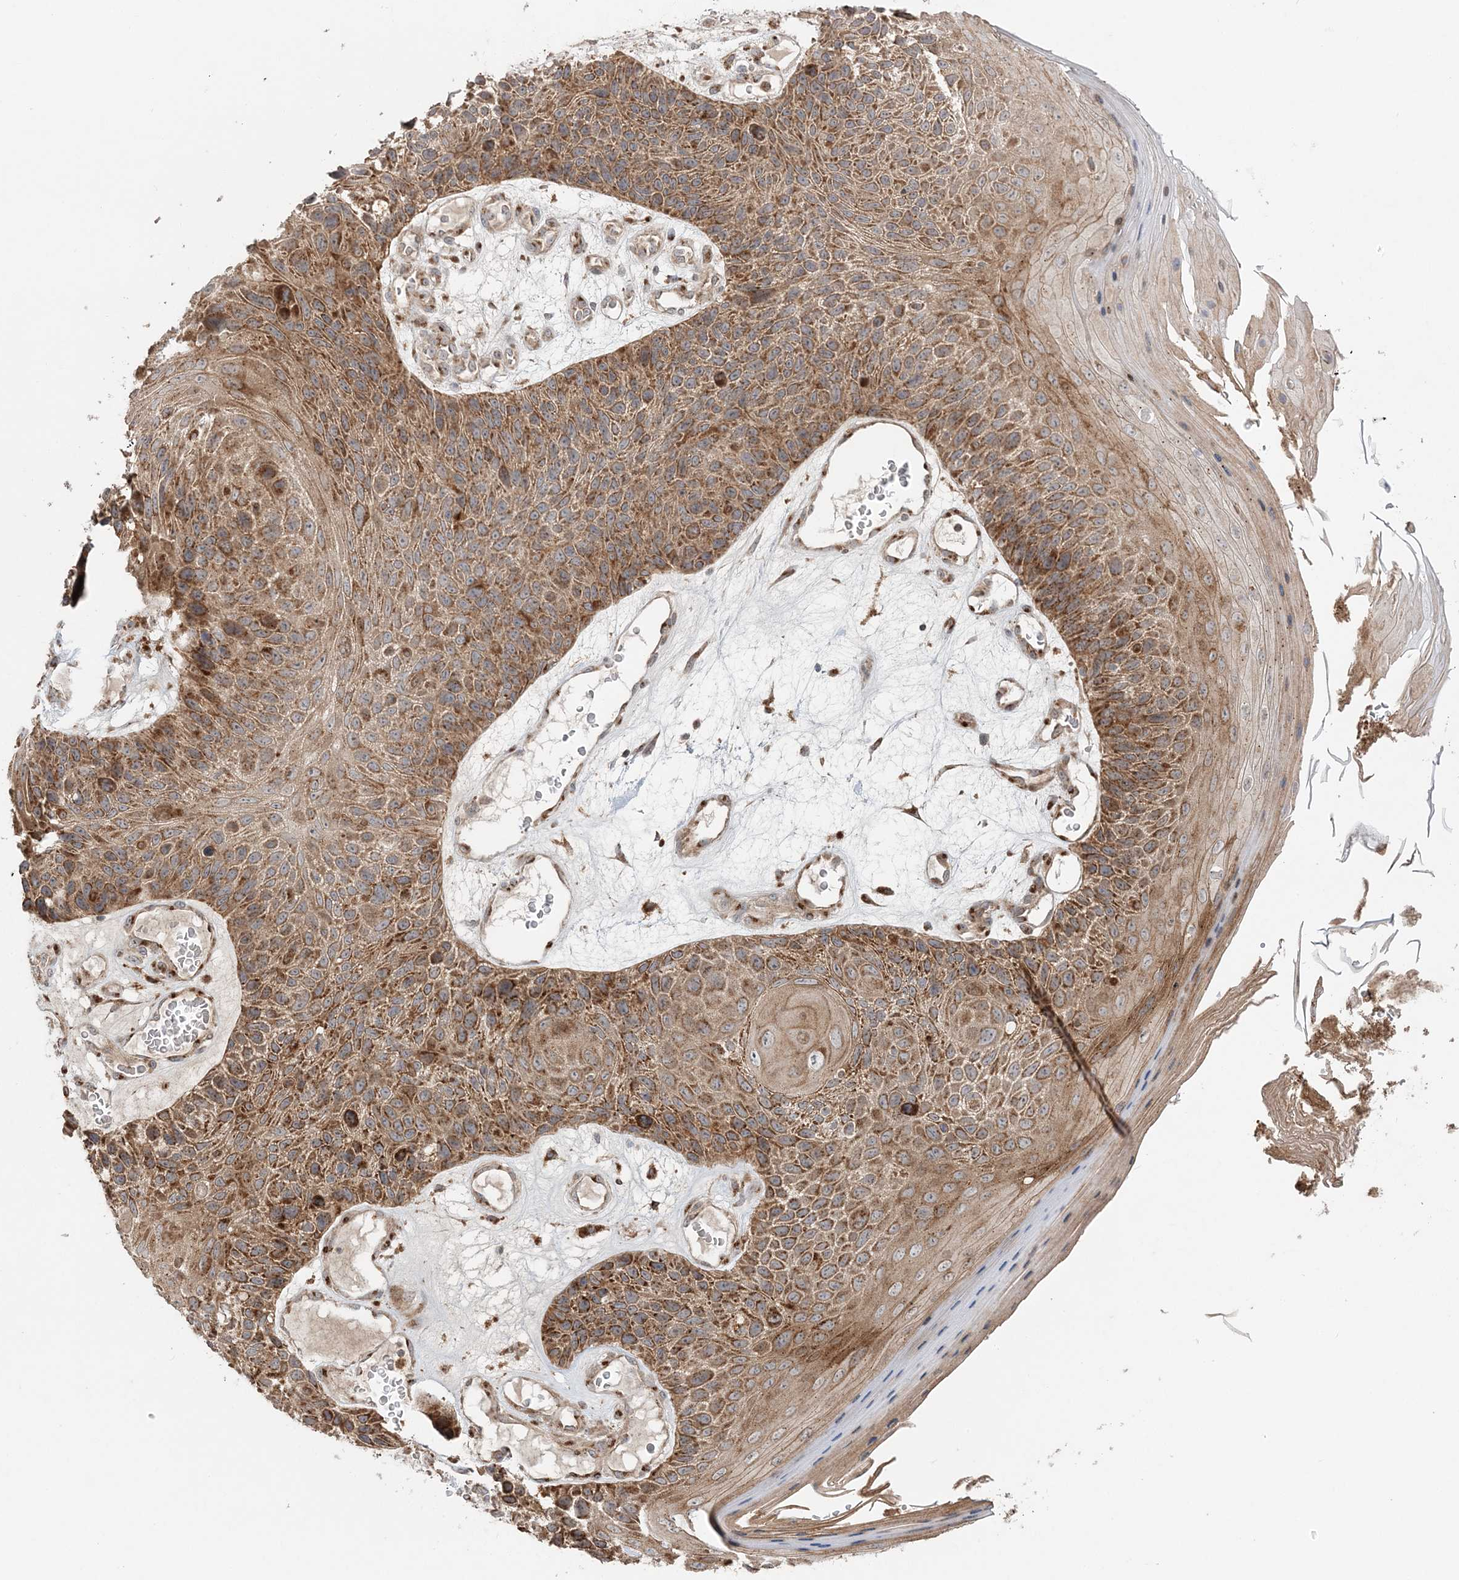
{"staining": {"intensity": "moderate", "quantity": ">75%", "location": "cytoplasmic/membranous"}, "tissue": "skin cancer", "cell_type": "Tumor cells", "image_type": "cancer", "snomed": [{"axis": "morphology", "description": "Squamous cell carcinoma, NOS"}, {"axis": "topography", "description": "Skin"}], "caption": "Skin squamous cell carcinoma tissue demonstrates moderate cytoplasmic/membranous positivity in approximately >75% of tumor cells", "gene": "ABCC3", "patient": {"sex": "female", "age": 88}}